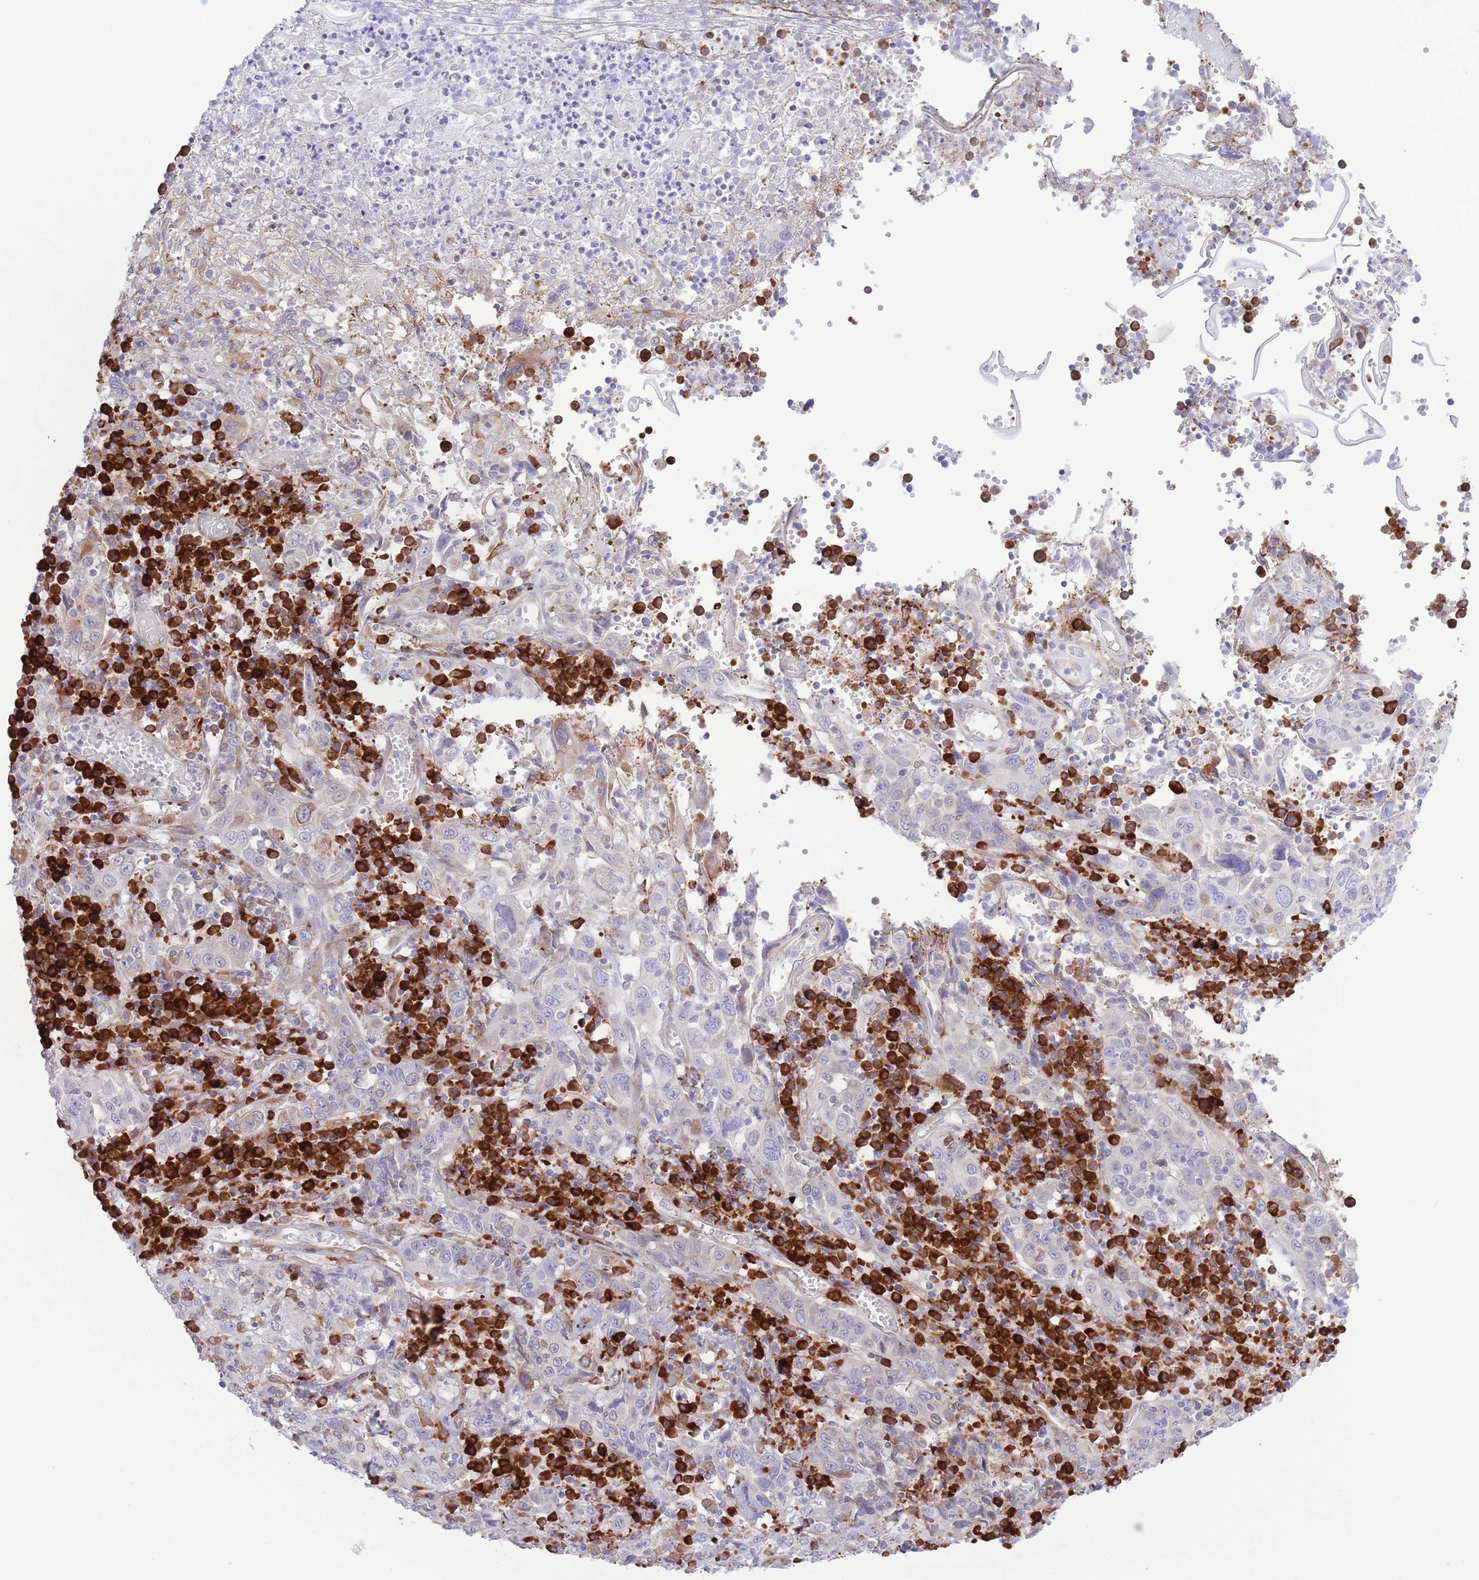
{"staining": {"intensity": "negative", "quantity": "none", "location": "none"}, "tissue": "cervical cancer", "cell_type": "Tumor cells", "image_type": "cancer", "snomed": [{"axis": "morphology", "description": "Squamous cell carcinoma, NOS"}, {"axis": "topography", "description": "Cervix"}], "caption": "A micrograph of human cervical cancer (squamous cell carcinoma) is negative for staining in tumor cells. (DAB (3,3'-diaminobenzidine) IHC visualized using brightfield microscopy, high magnification).", "gene": "MYDGF", "patient": {"sex": "female", "age": 46}}